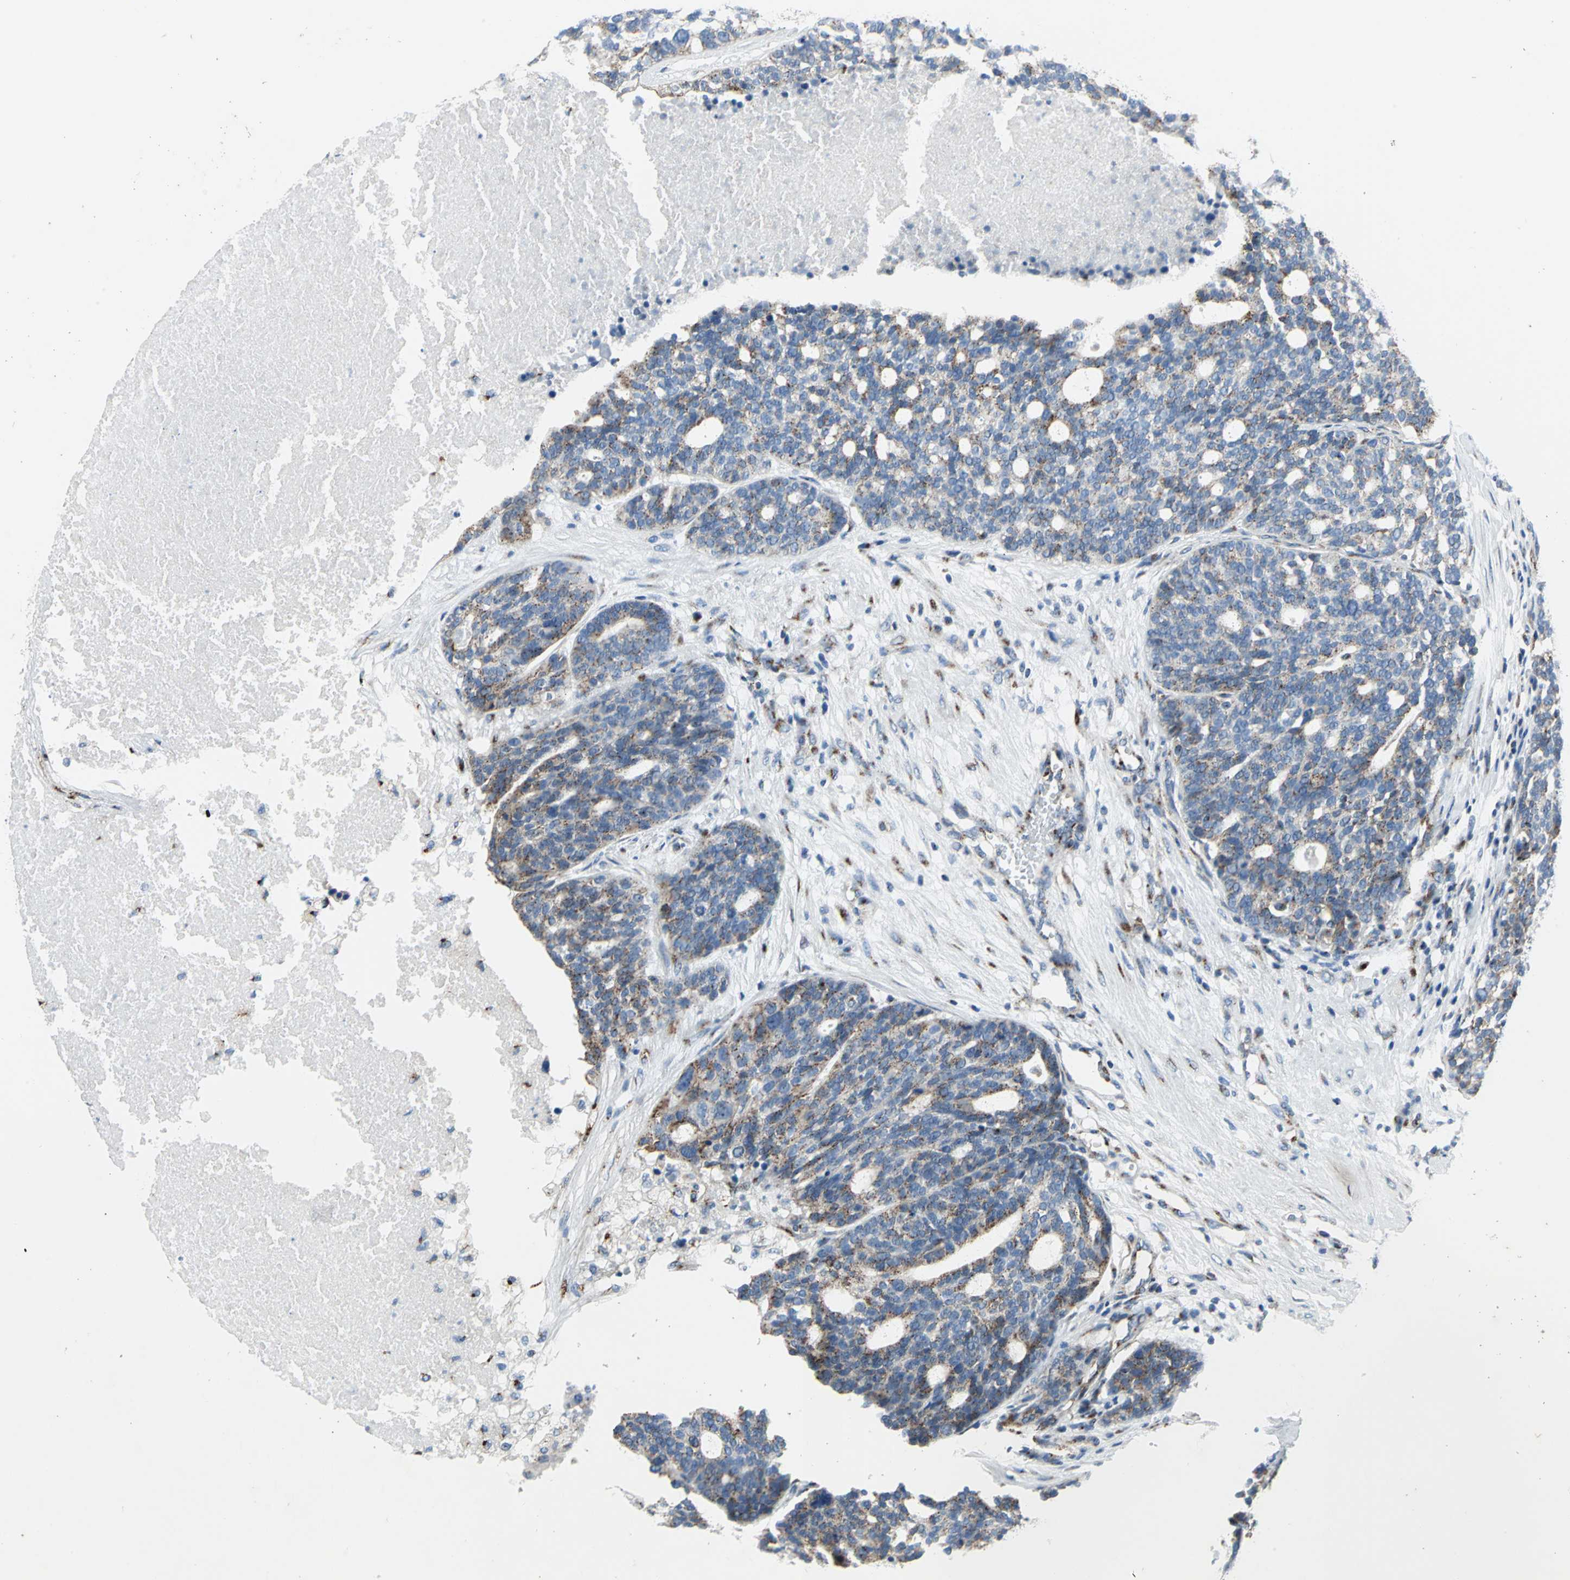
{"staining": {"intensity": "moderate", "quantity": ">75%", "location": "cytoplasmic/membranous"}, "tissue": "ovarian cancer", "cell_type": "Tumor cells", "image_type": "cancer", "snomed": [{"axis": "morphology", "description": "Cystadenocarcinoma, serous, NOS"}, {"axis": "topography", "description": "Ovary"}], "caption": "Ovarian cancer stained with a protein marker reveals moderate staining in tumor cells.", "gene": "GPR3", "patient": {"sex": "female", "age": 59}}